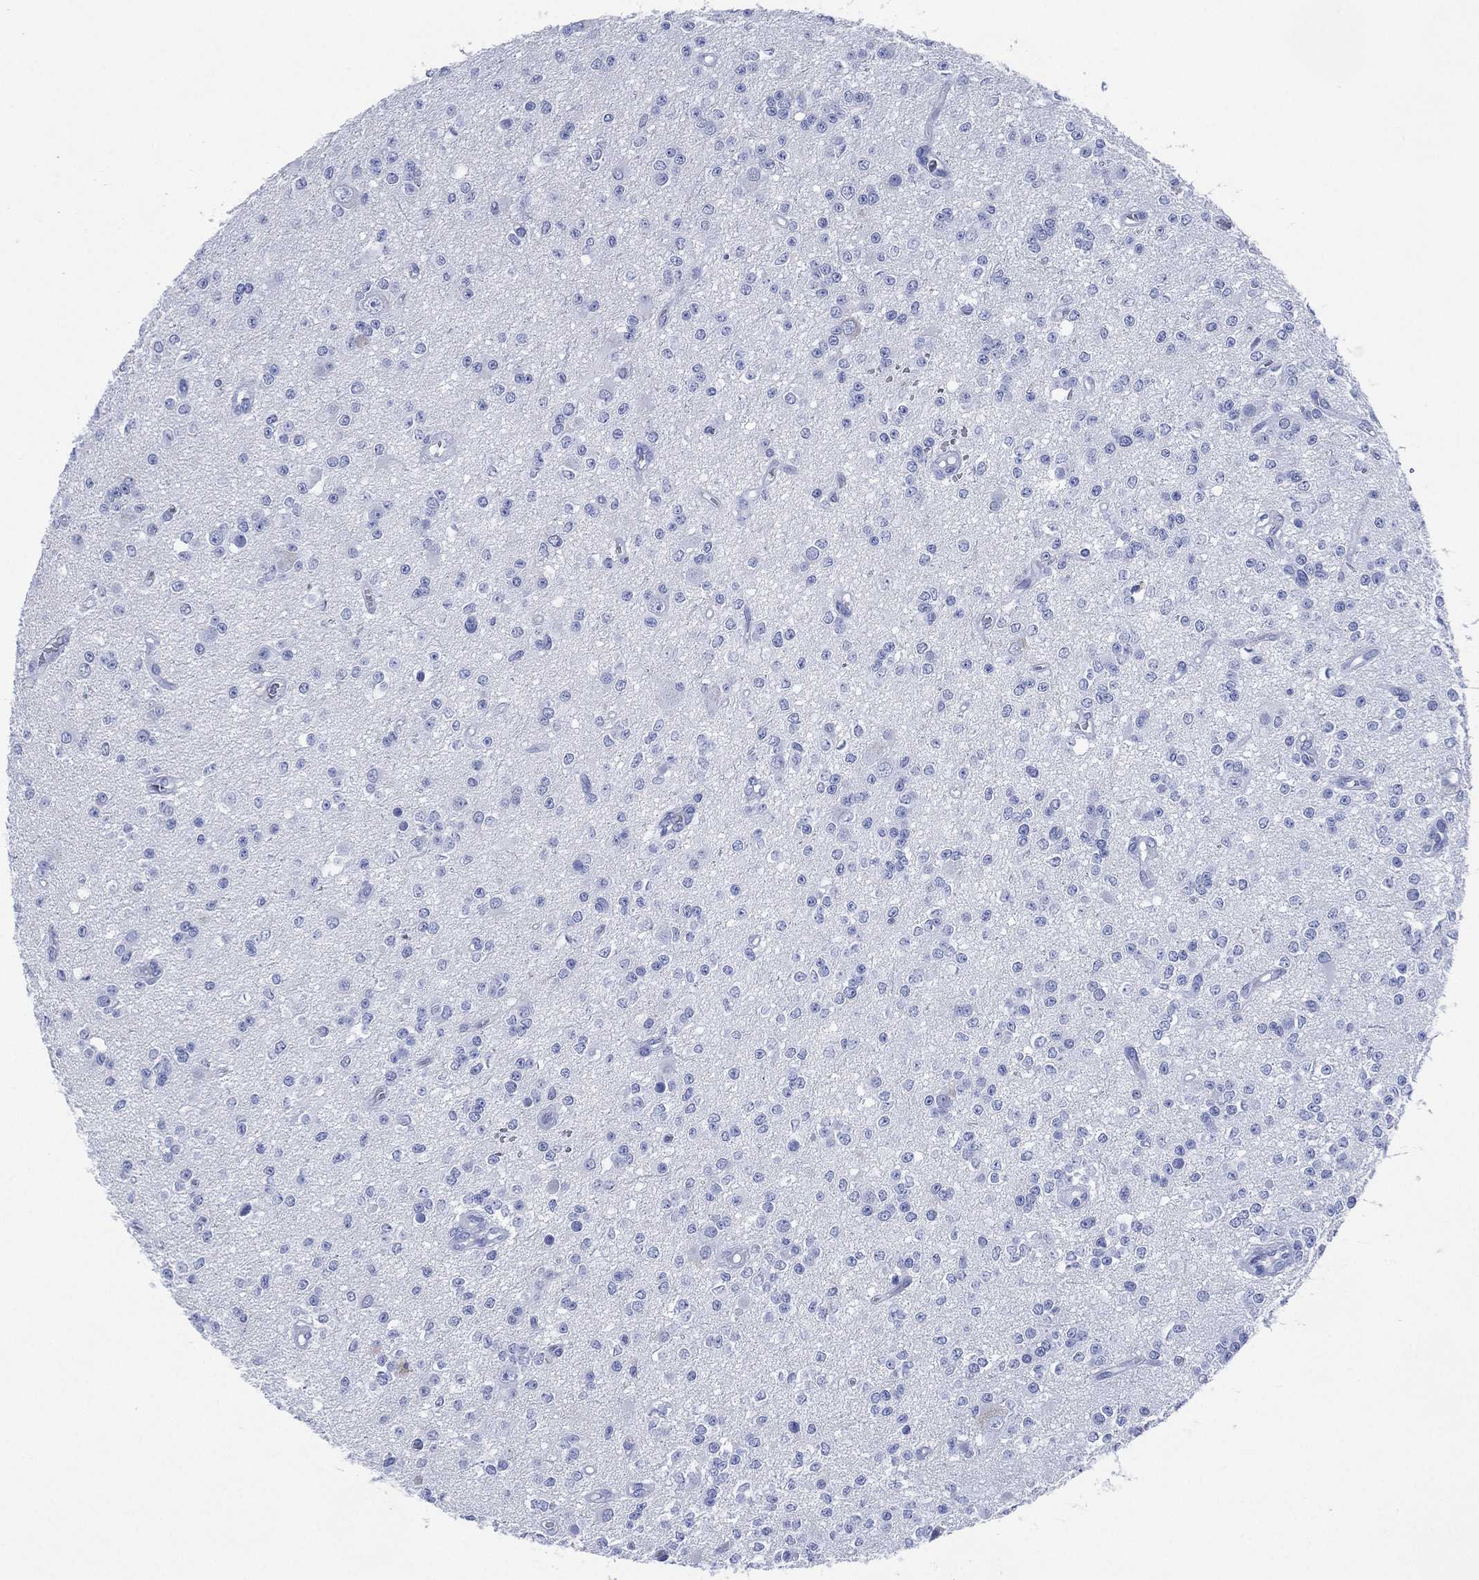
{"staining": {"intensity": "negative", "quantity": "none", "location": "none"}, "tissue": "glioma", "cell_type": "Tumor cells", "image_type": "cancer", "snomed": [{"axis": "morphology", "description": "Glioma, malignant, Low grade"}, {"axis": "topography", "description": "Brain"}], "caption": "An image of human glioma is negative for staining in tumor cells. (Brightfield microscopy of DAB (3,3'-diaminobenzidine) IHC at high magnification).", "gene": "SIGLECL1", "patient": {"sex": "female", "age": 45}}